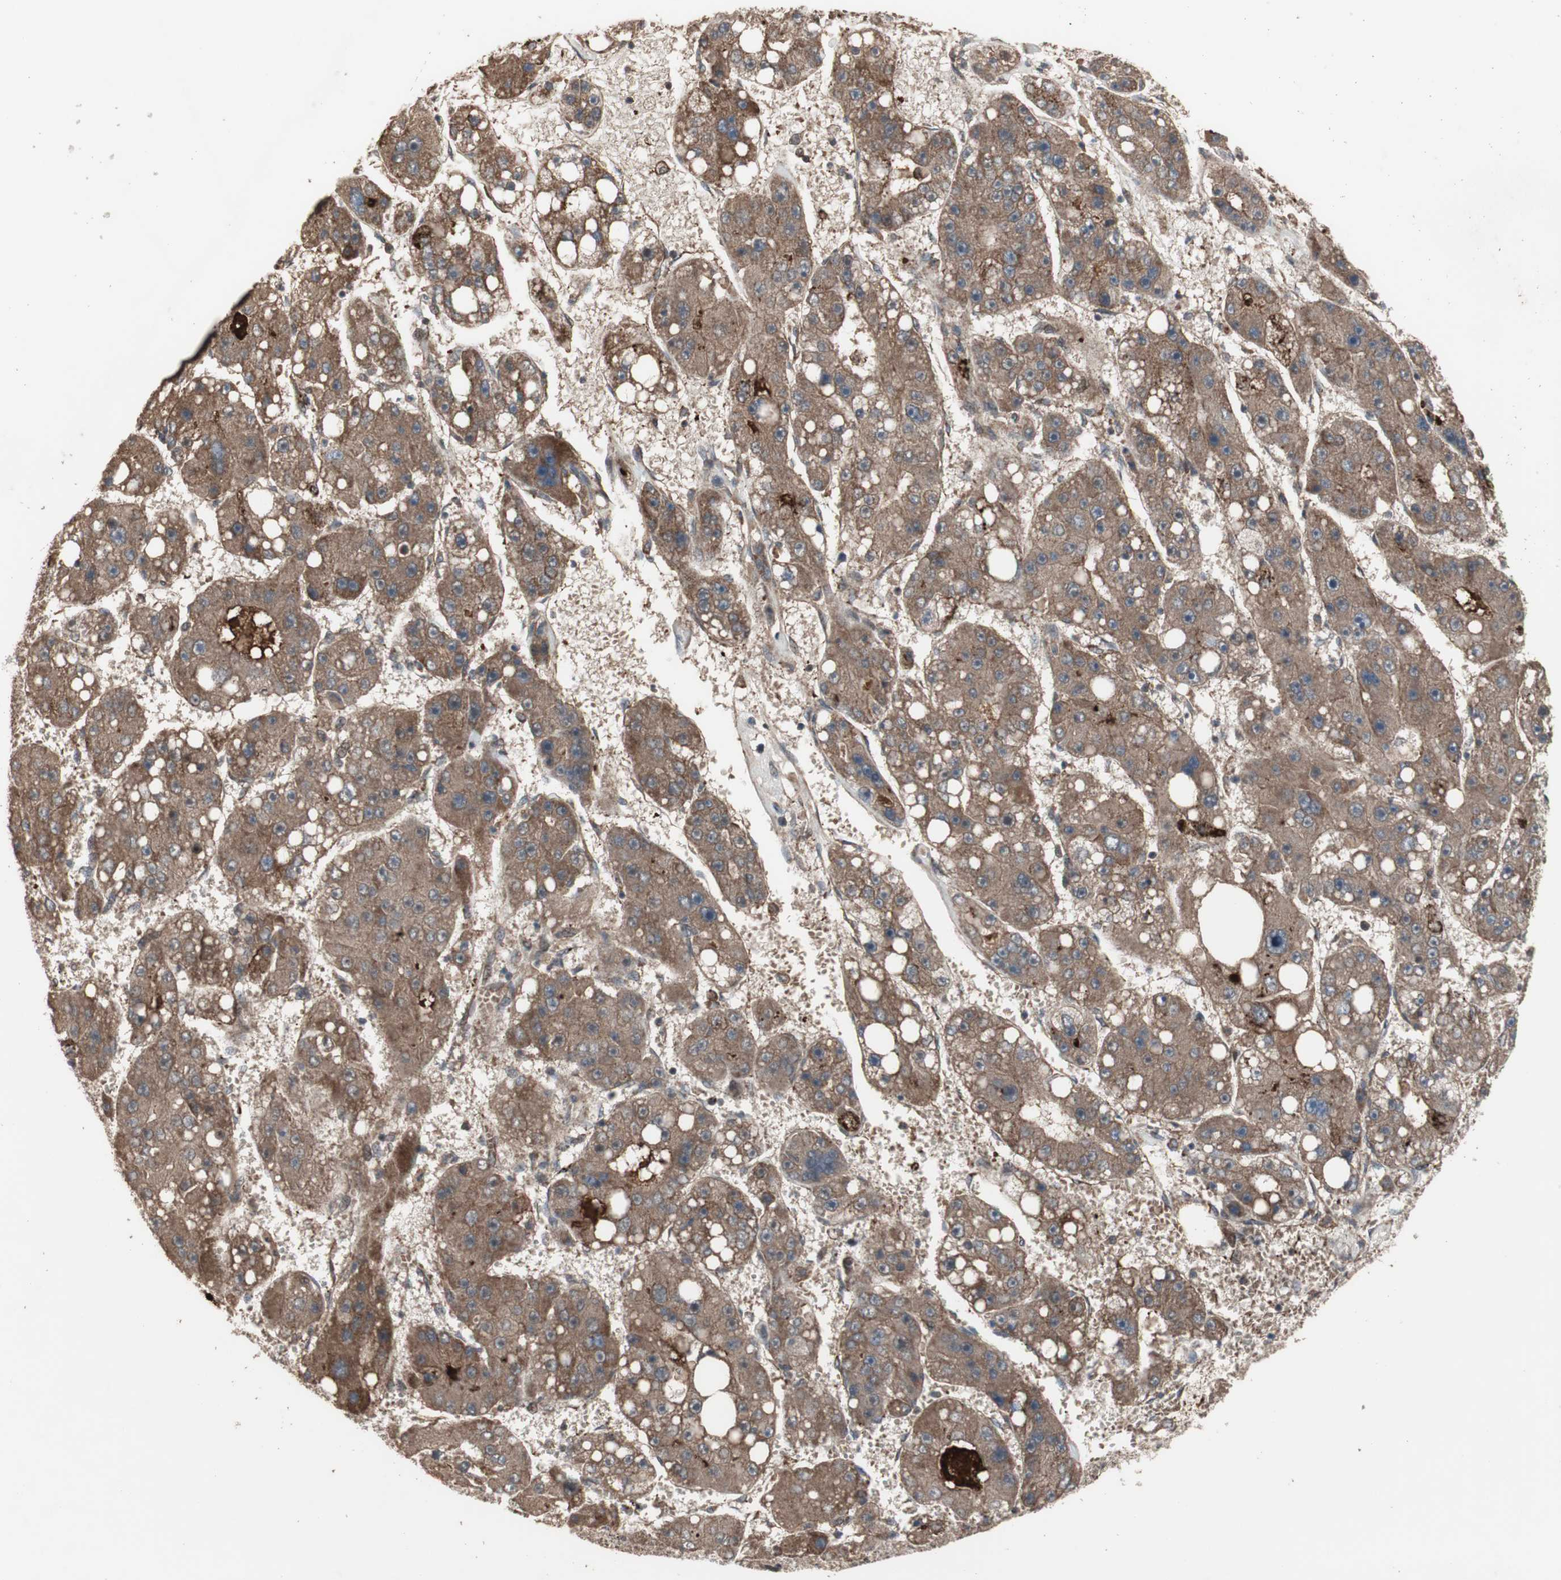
{"staining": {"intensity": "moderate", "quantity": ">75%", "location": "cytoplasmic/membranous"}, "tissue": "liver cancer", "cell_type": "Tumor cells", "image_type": "cancer", "snomed": [{"axis": "morphology", "description": "Carcinoma, Hepatocellular, NOS"}, {"axis": "topography", "description": "Liver"}], "caption": "A histopathology image of human liver hepatocellular carcinoma stained for a protein demonstrates moderate cytoplasmic/membranous brown staining in tumor cells. (Stains: DAB (3,3'-diaminobenzidine) in brown, nuclei in blue, Microscopy: brightfield microscopy at high magnification).", "gene": "KANSL1", "patient": {"sex": "female", "age": 61}}